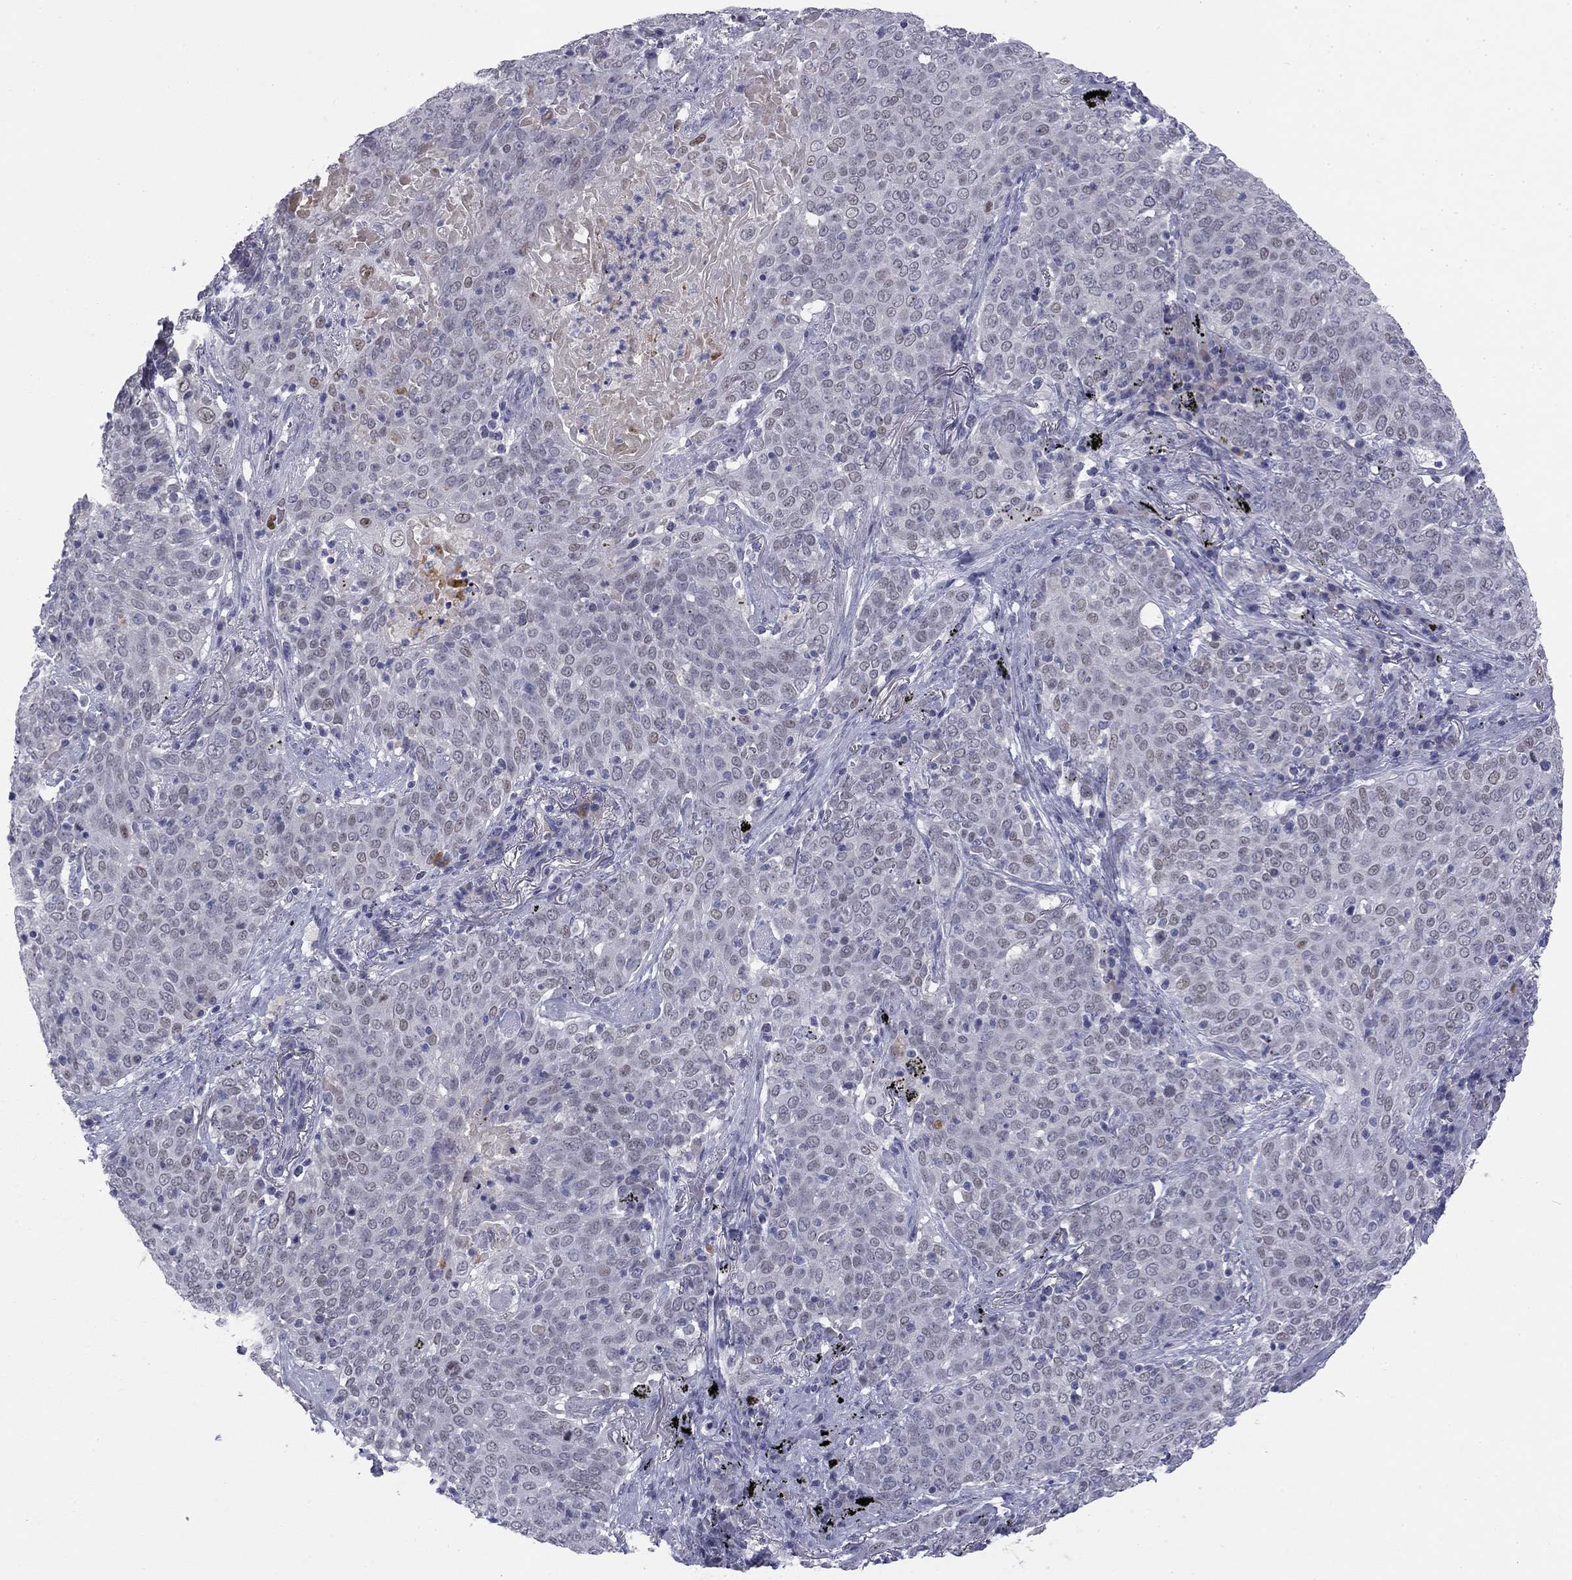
{"staining": {"intensity": "negative", "quantity": "none", "location": "none"}, "tissue": "lung cancer", "cell_type": "Tumor cells", "image_type": "cancer", "snomed": [{"axis": "morphology", "description": "Squamous cell carcinoma, NOS"}, {"axis": "topography", "description": "Lung"}], "caption": "DAB immunohistochemical staining of lung cancer reveals no significant staining in tumor cells.", "gene": "TFAP2B", "patient": {"sex": "male", "age": 82}}